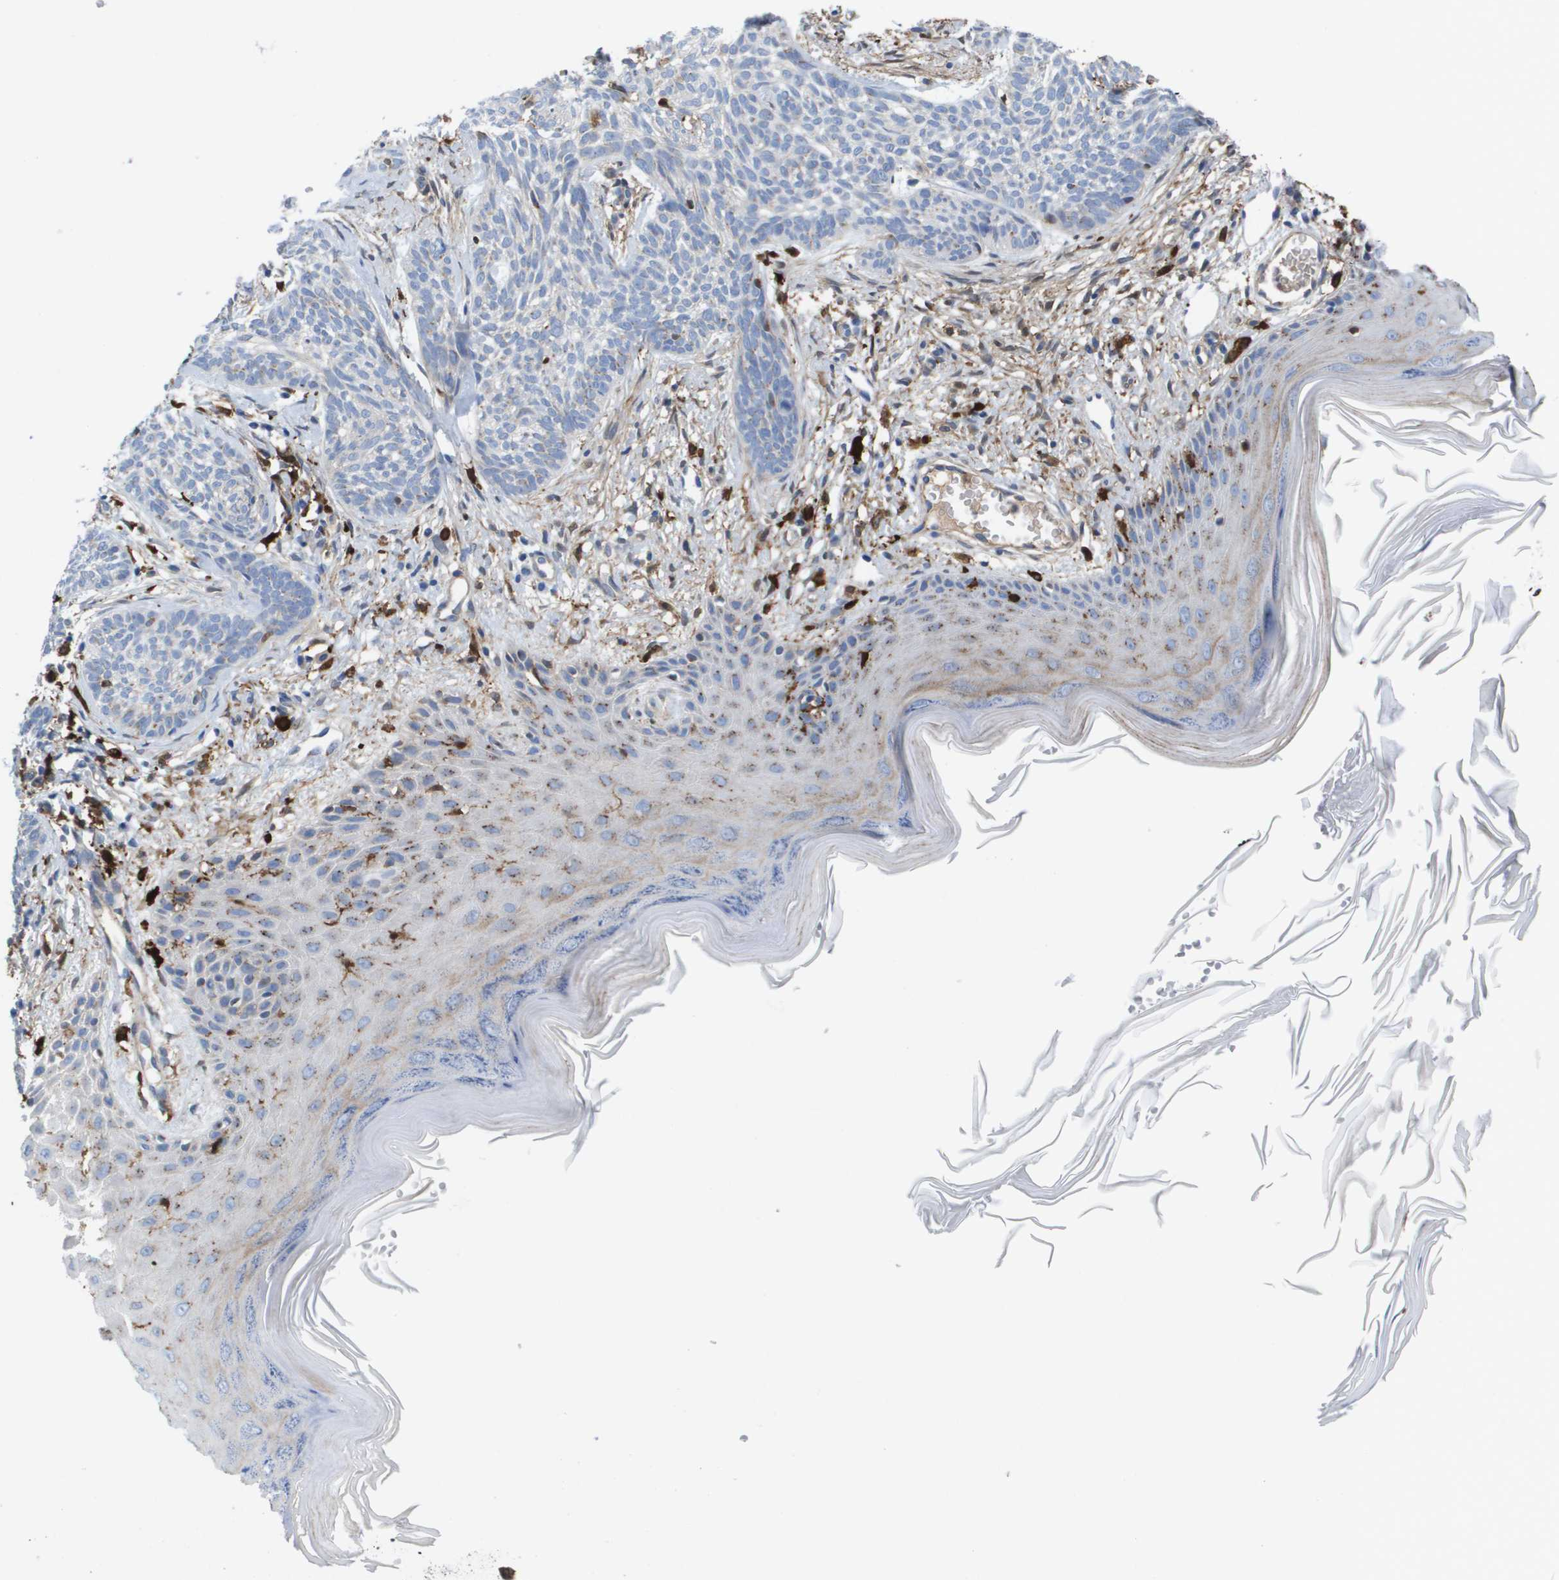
{"staining": {"intensity": "weak", "quantity": "<25%", "location": "cytoplasmic/membranous"}, "tissue": "skin cancer", "cell_type": "Tumor cells", "image_type": "cancer", "snomed": [{"axis": "morphology", "description": "Basal cell carcinoma"}, {"axis": "topography", "description": "Skin"}], "caption": "Immunohistochemical staining of skin basal cell carcinoma displays no significant positivity in tumor cells.", "gene": "SLC37A2", "patient": {"sex": "female", "age": 59}}